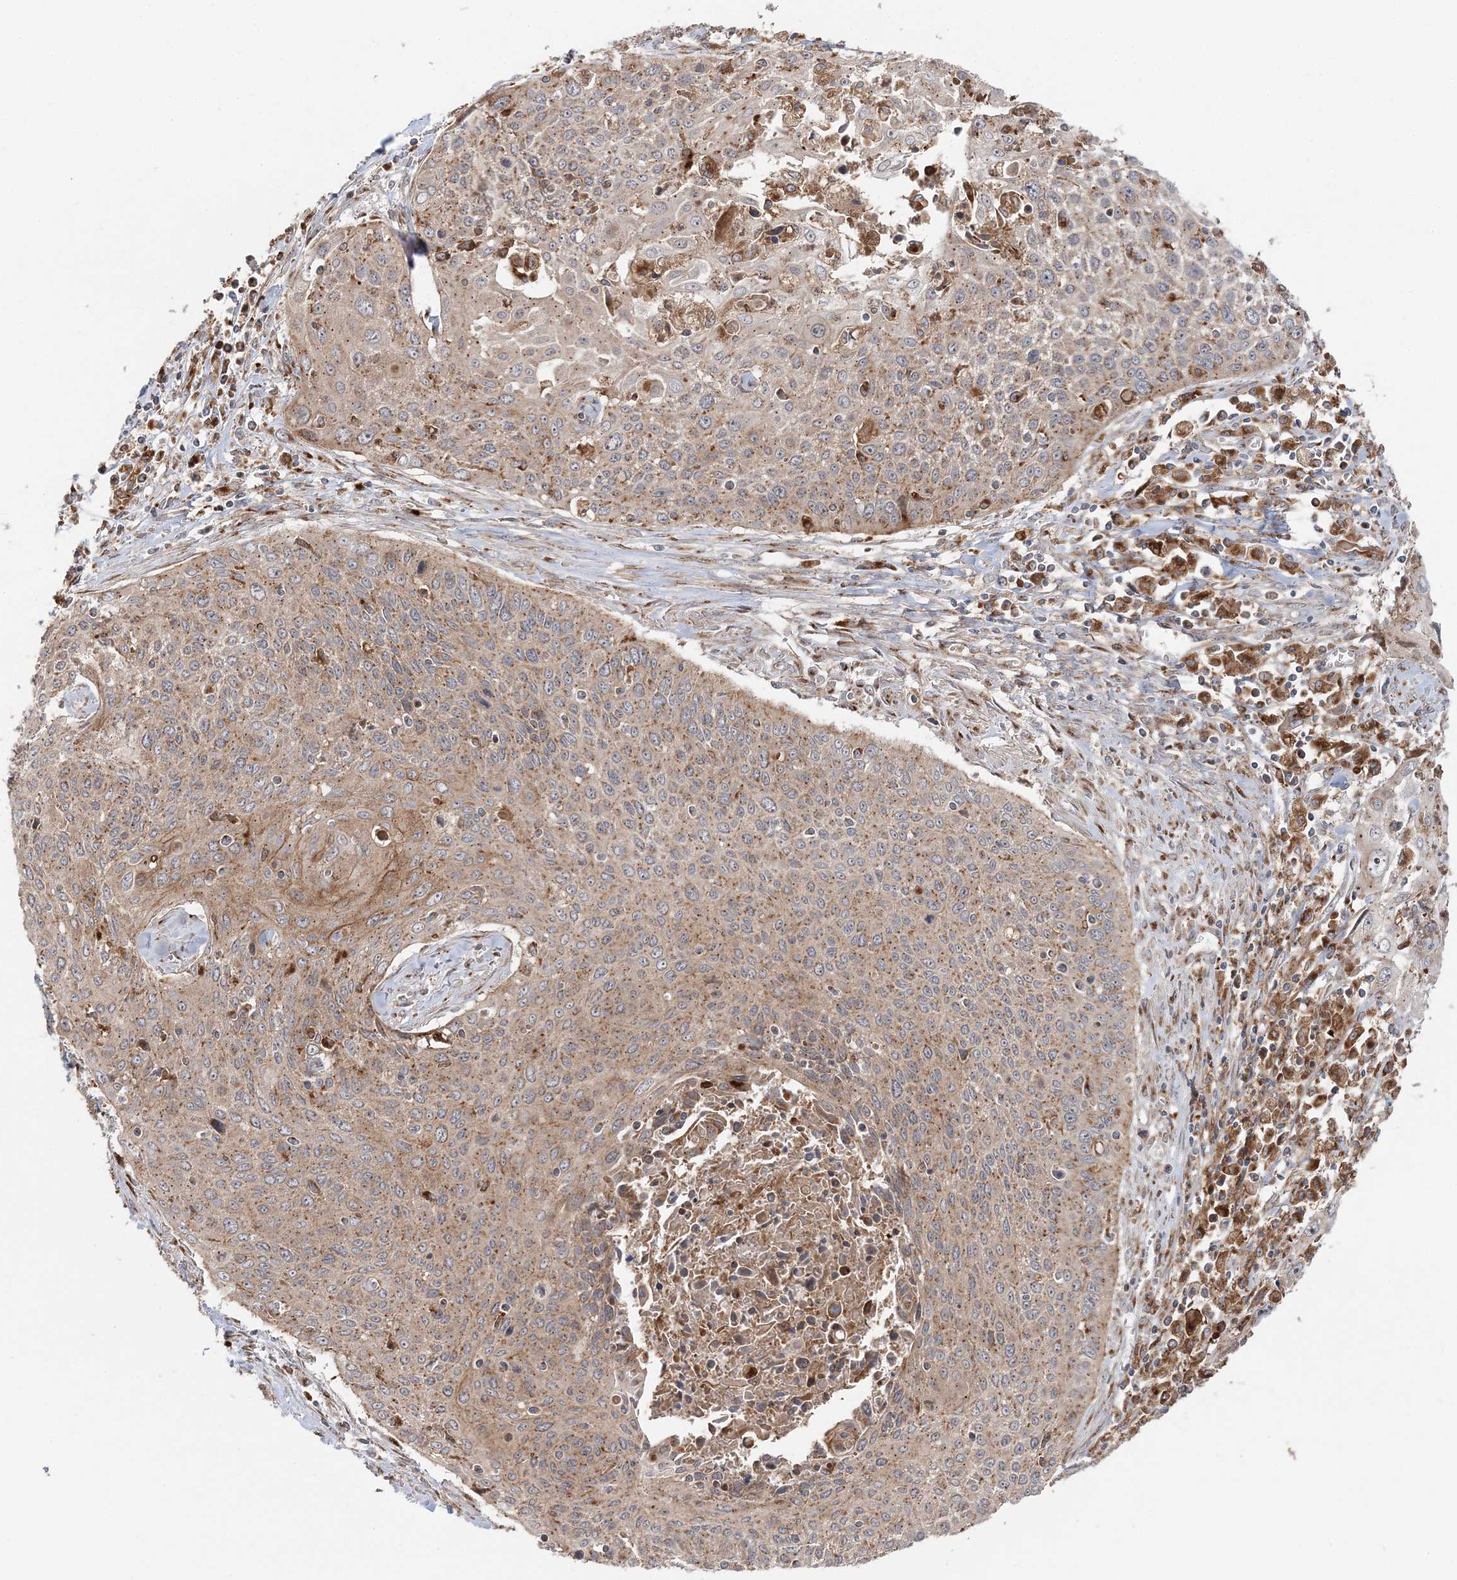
{"staining": {"intensity": "weak", "quantity": ">75%", "location": "cytoplasmic/membranous"}, "tissue": "cervical cancer", "cell_type": "Tumor cells", "image_type": "cancer", "snomed": [{"axis": "morphology", "description": "Squamous cell carcinoma, NOS"}, {"axis": "topography", "description": "Cervix"}], "caption": "Cervical cancer was stained to show a protein in brown. There is low levels of weak cytoplasmic/membranous staining in approximately >75% of tumor cells. Using DAB (brown) and hematoxylin (blue) stains, captured at high magnification using brightfield microscopy.", "gene": "ABCC3", "patient": {"sex": "female", "age": 55}}